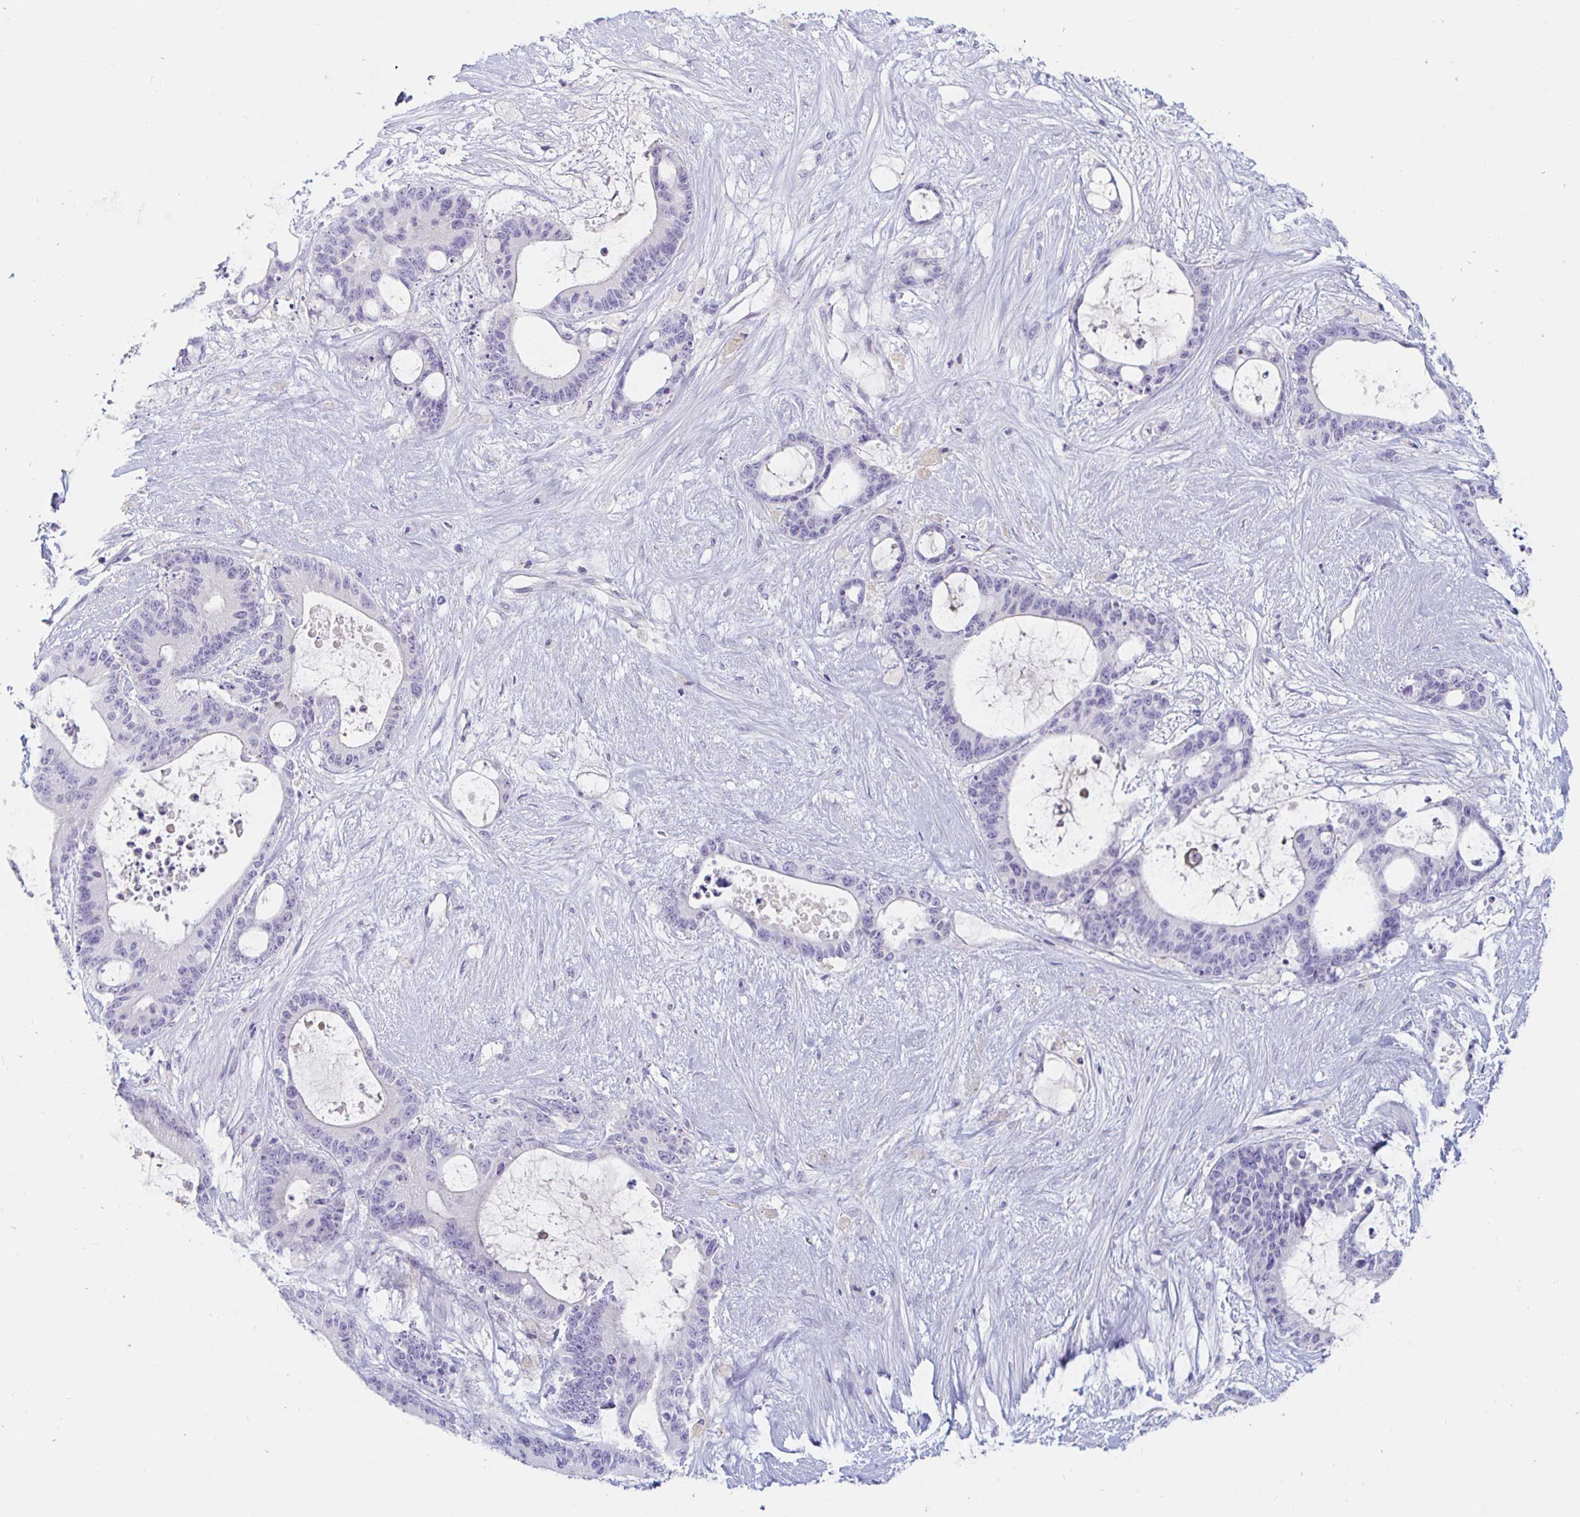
{"staining": {"intensity": "negative", "quantity": "none", "location": "none"}, "tissue": "liver cancer", "cell_type": "Tumor cells", "image_type": "cancer", "snomed": [{"axis": "morphology", "description": "Normal tissue, NOS"}, {"axis": "morphology", "description": "Cholangiocarcinoma"}, {"axis": "topography", "description": "Liver"}, {"axis": "topography", "description": "Peripheral nerve tissue"}], "caption": "A high-resolution photomicrograph shows immunohistochemistry (IHC) staining of cholangiocarcinoma (liver), which reveals no significant positivity in tumor cells. (Stains: DAB (3,3'-diaminobenzidine) IHC with hematoxylin counter stain, Microscopy: brightfield microscopy at high magnification).", "gene": "TEX44", "patient": {"sex": "female", "age": 73}}